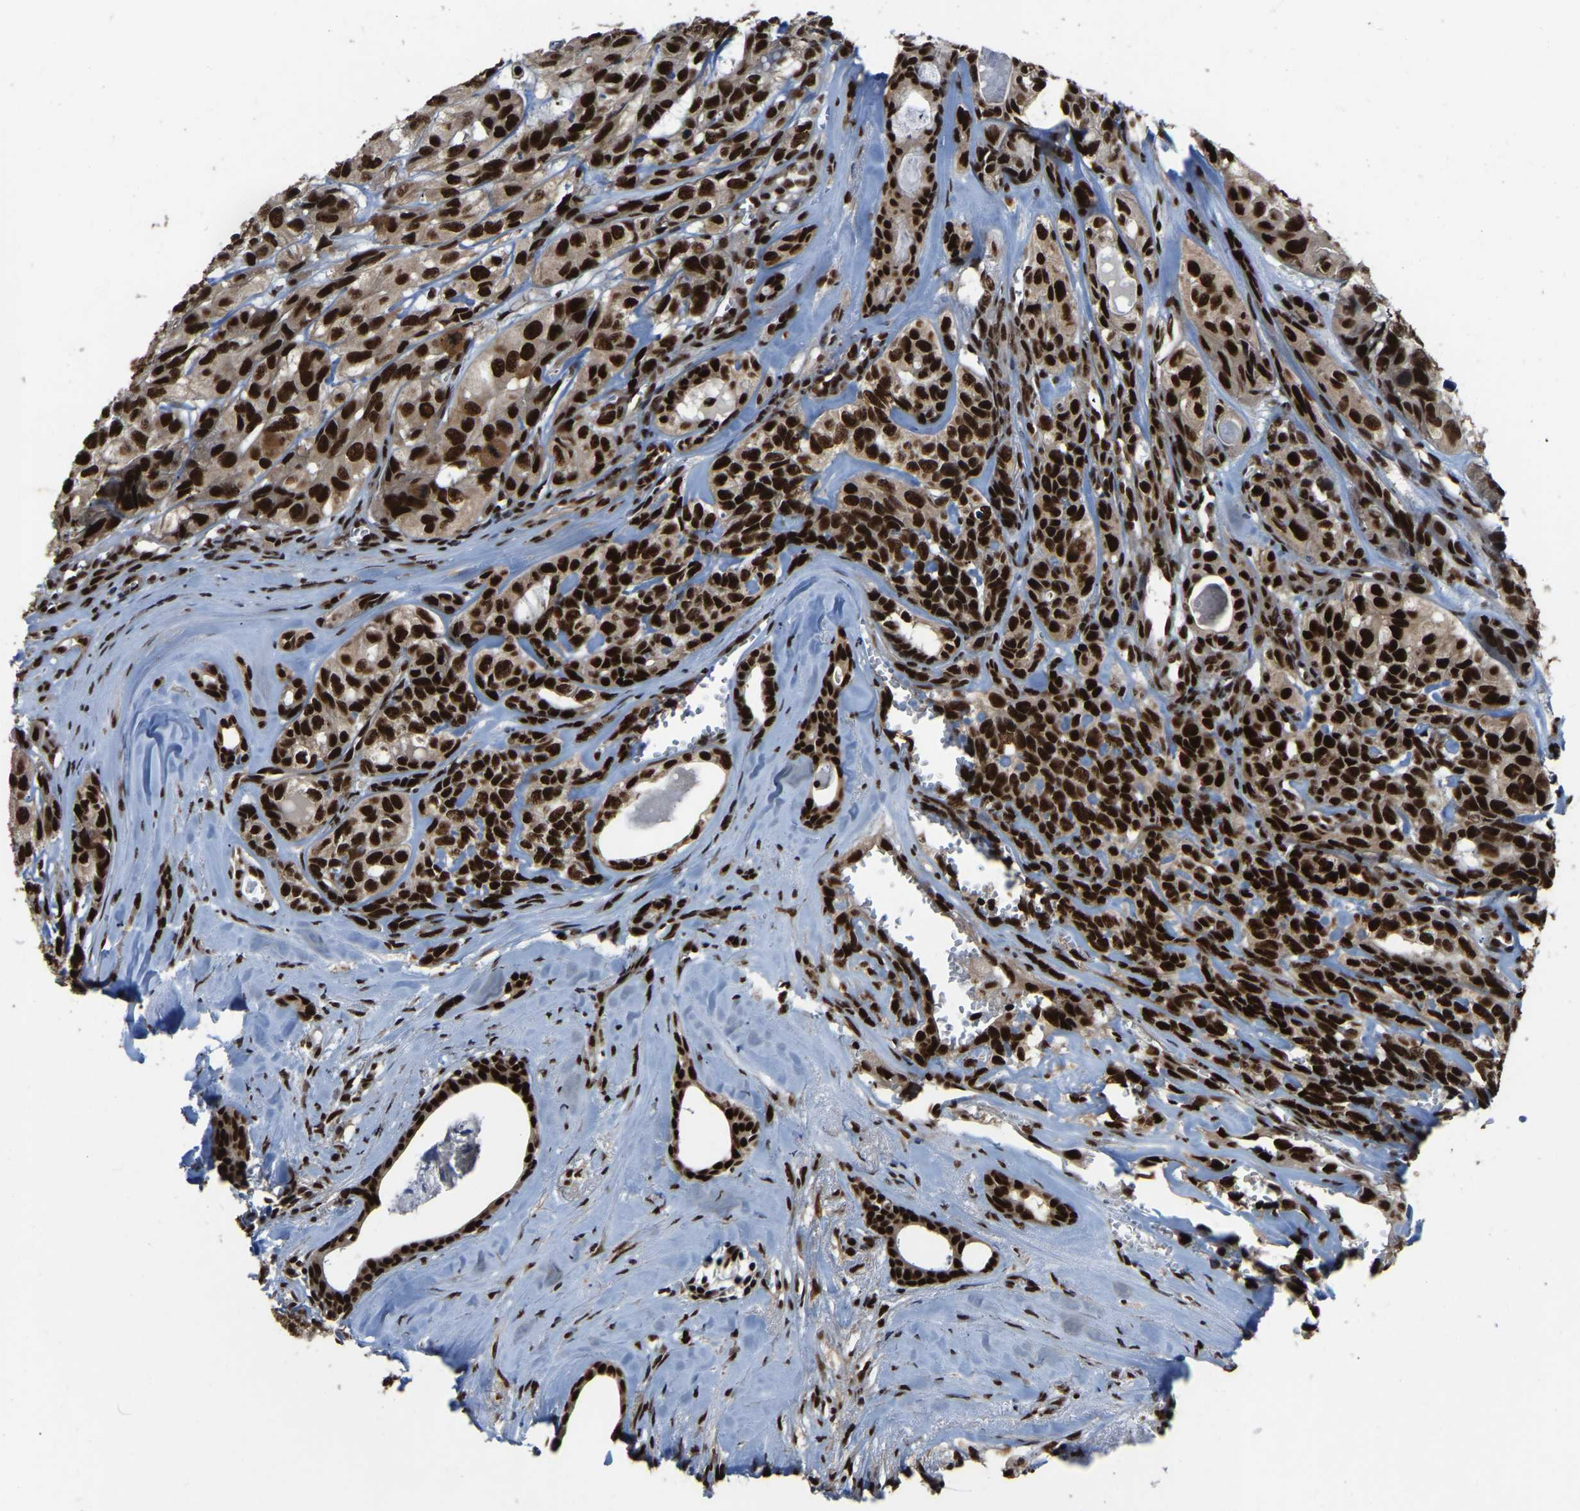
{"staining": {"intensity": "strong", "quantity": ">75%", "location": "nuclear"}, "tissue": "head and neck cancer", "cell_type": "Tumor cells", "image_type": "cancer", "snomed": [{"axis": "morphology", "description": "Adenocarcinoma, NOS"}, {"axis": "topography", "description": "Salivary gland, NOS"}, {"axis": "topography", "description": "Head-Neck"}], "caption": "Brown immunohistochemical staining in human head and neck cancer reveals strong nuclear staining in approximately >75% of tumor cells. (Stains: DAB in brown, nuclei in blue, Microscopy: brightfield microscopy at high magnification).", "gene": "TBL1XR1", "patient": {"sex": "female", "age": 76}}